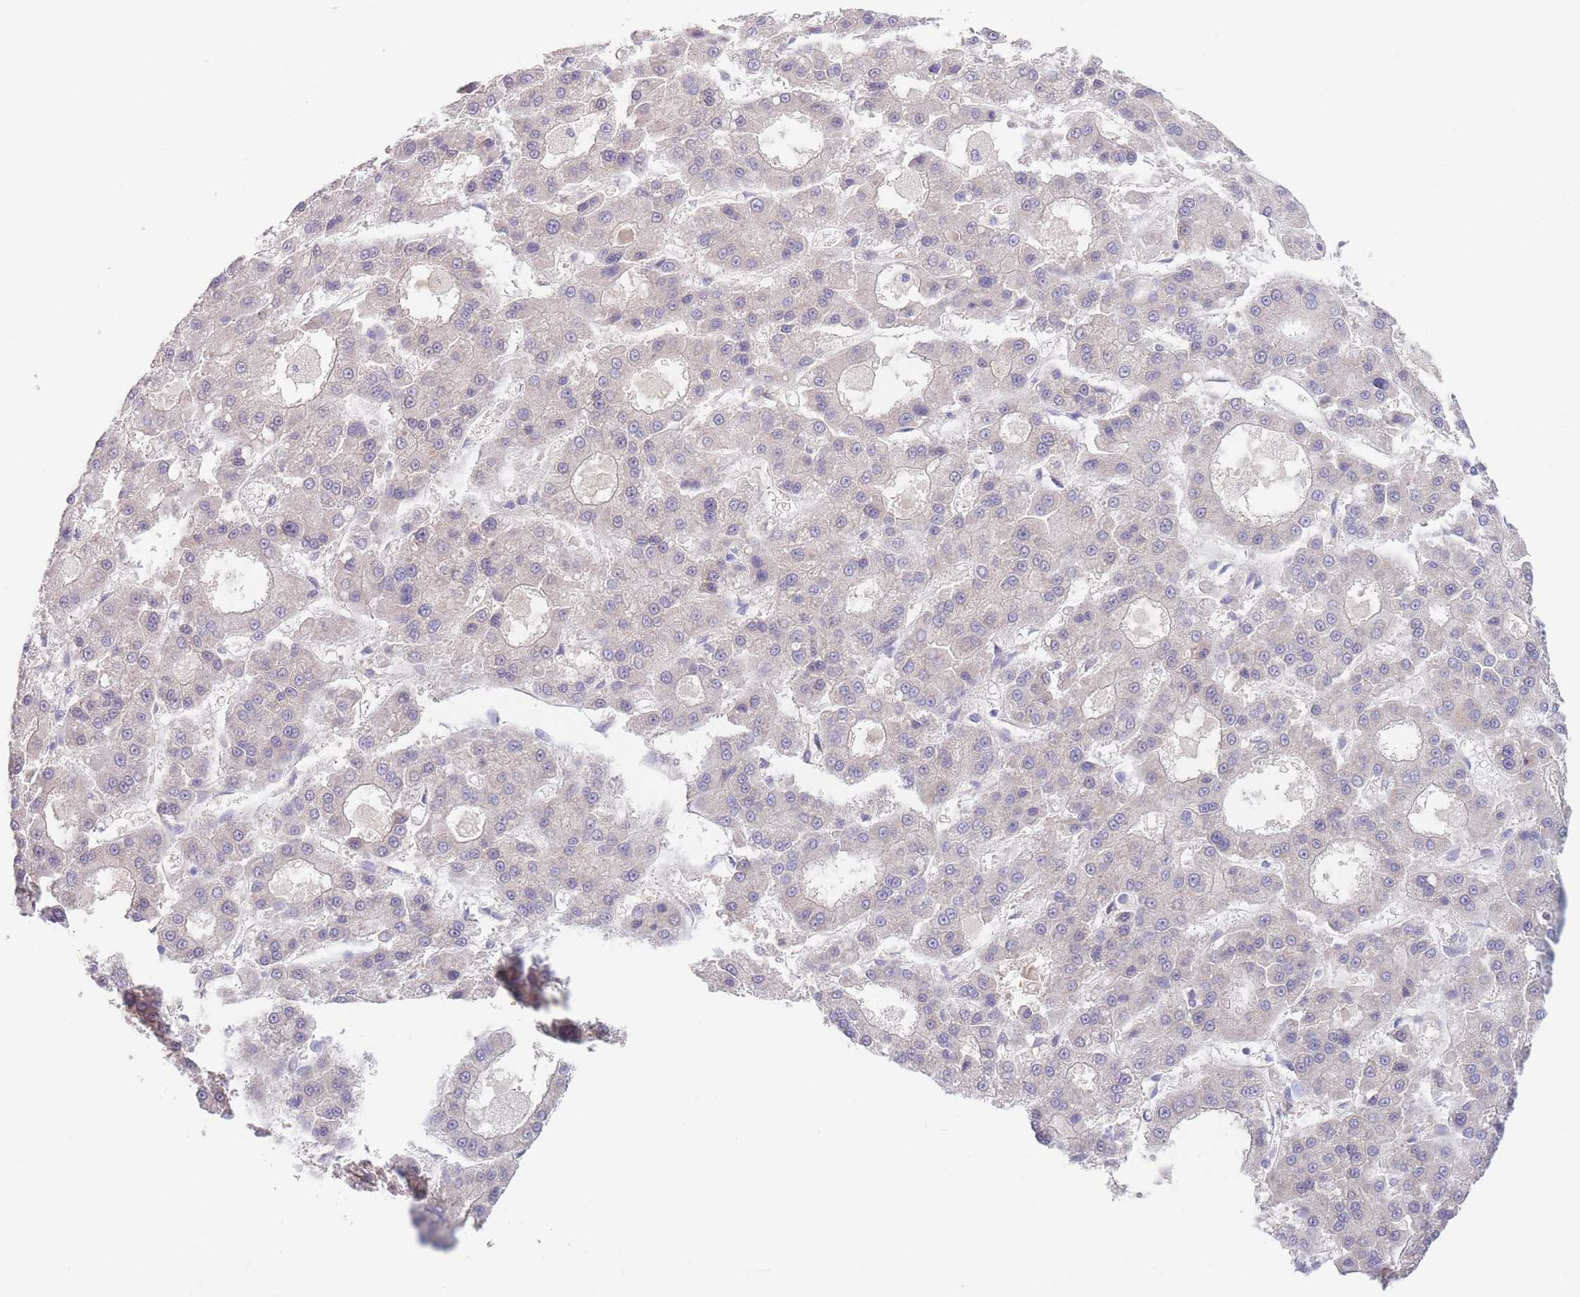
{"staining": {"intensity": "negative", "quantity": "none", "location": "none"}, "tissue": "liver cancer", "cell_type": "Tumor cells", "image_type": "cancer", "snomed": [{"axis": "morphology", "description": "Carcinoma, Hepatocellular, NOS"}, {"axis": "topography", "description": "Liver"}], "caption": "This photomicrograph is of hepatocellular carcinoma (liver) stained with immunohistochemistry (IHC) to label a protein in brown with the nuclei are counter-stained blue. There is no staining in tumor cells.", "gene": "ZNF281", "patient": {"sex": "male", "age": 70}}